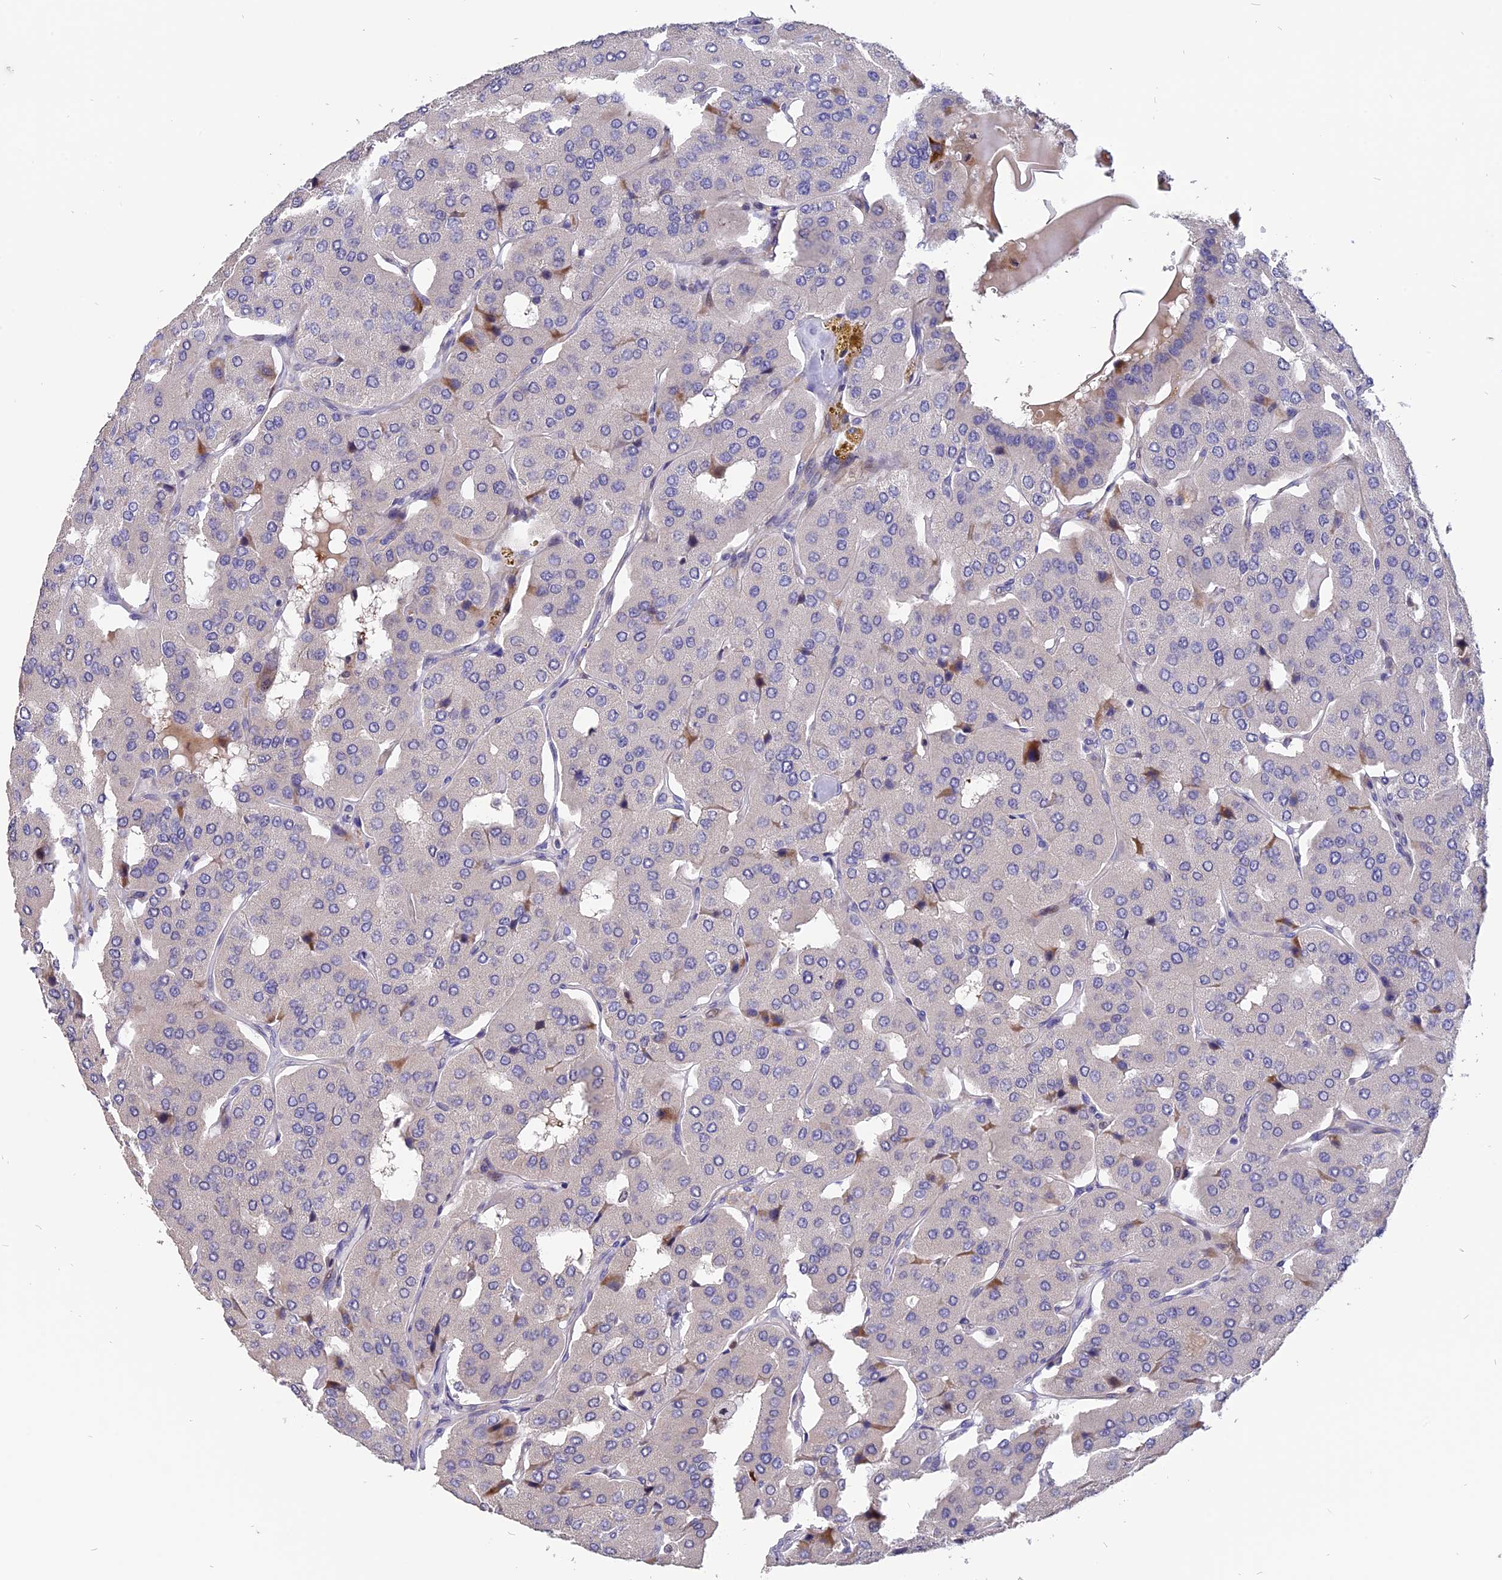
{"staining": {"intensity": "negative", "quantity": "none", "location": "none"}, "tissue": "parathyroid gland", "cell_type": "Glandular cells", "image_type": "normal", "snomed": [{"axis": "morphology", "description": "Normal tissue, NOS"}, {"axis": "morphology", "description": "Adenoma, NOS"}, {"axis": "topography", "description": "Parathyroid gland"}], "caption": "High power microscopy image of an immunohistochemistry (IHC) micrograph of benign parathyroid gland, revealing no significant positivity in glandular cells.", "gene": "TMEM263", "patient": {"sex": "female", "age": 86}}